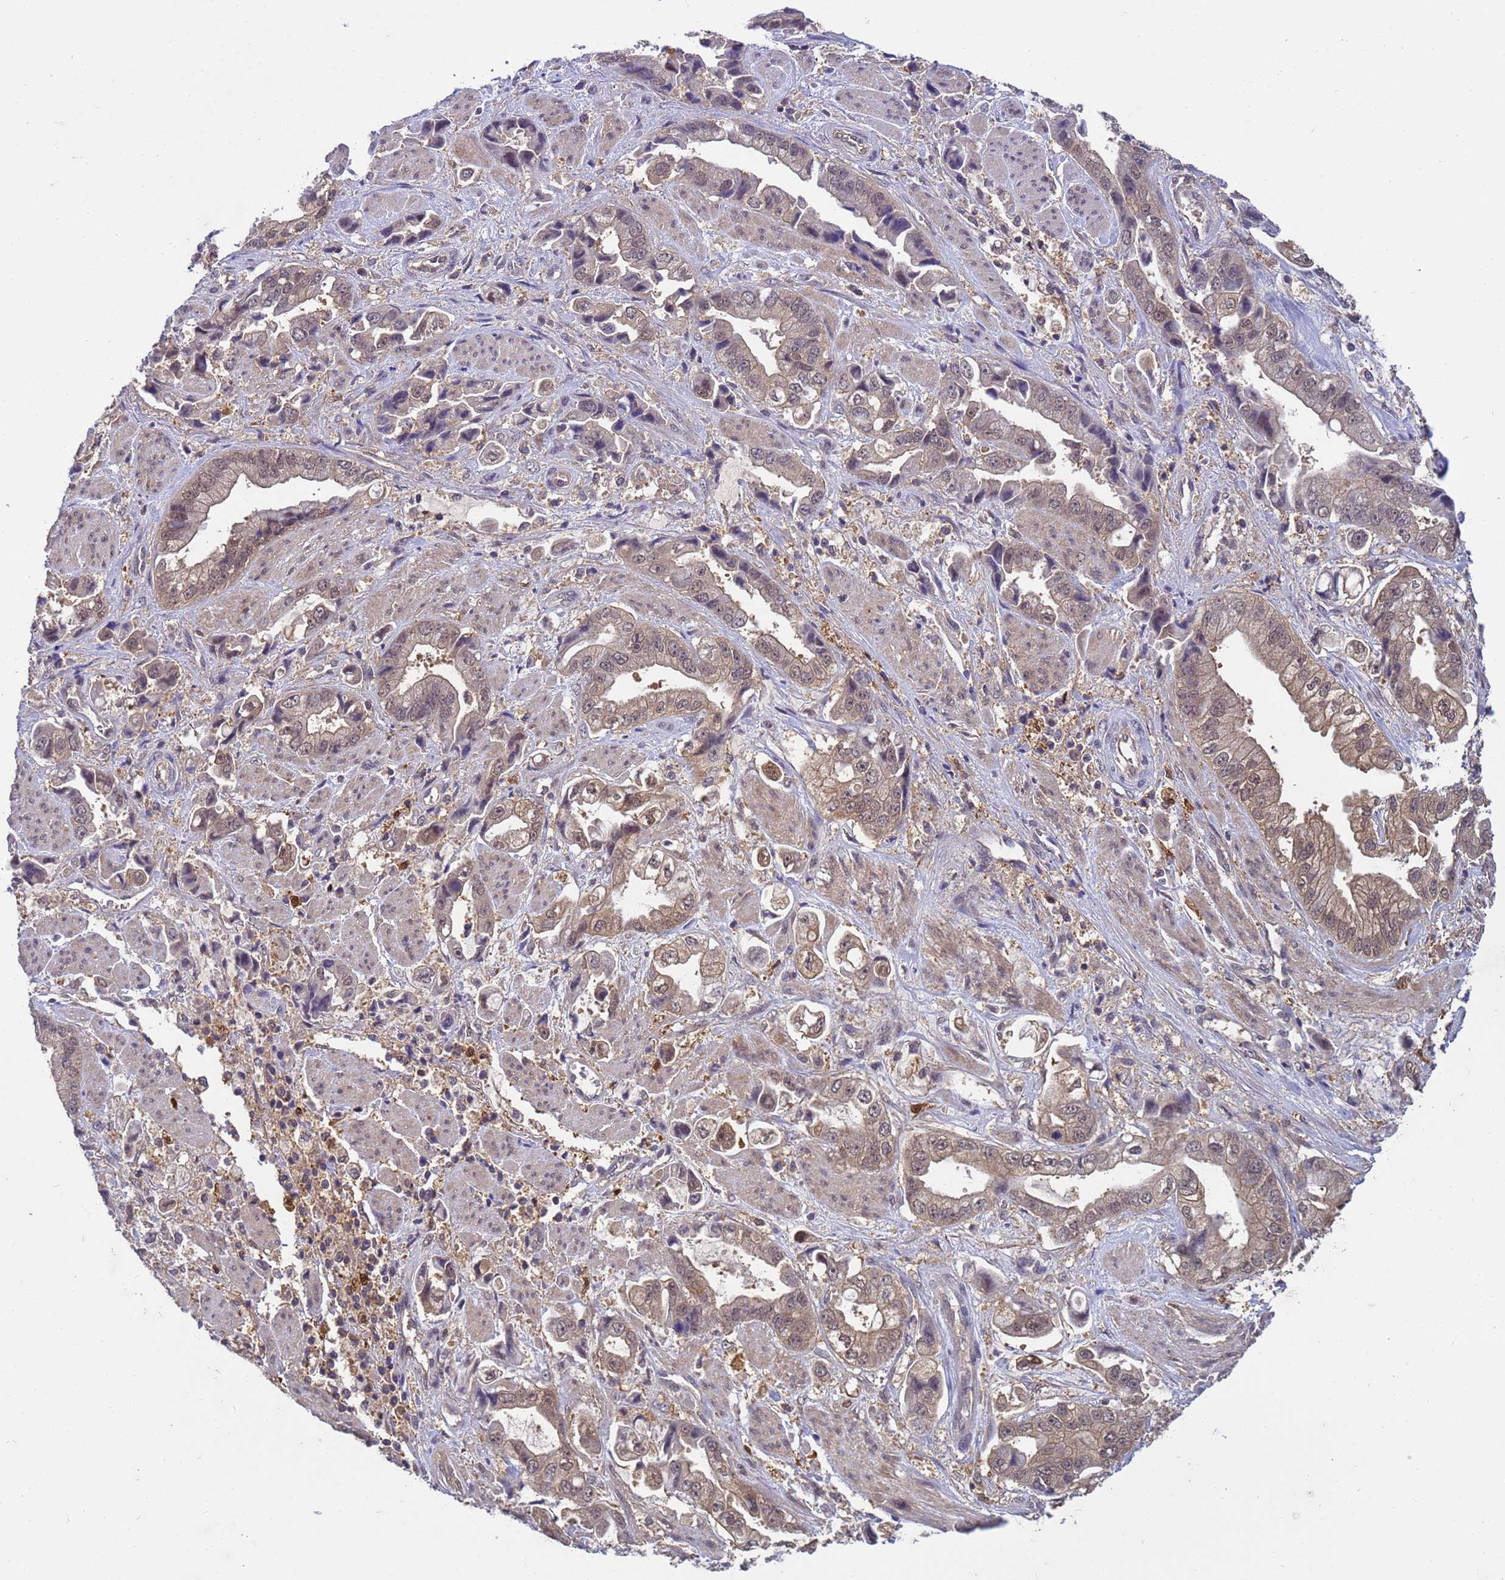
{"staining": {"intensity": "weak", "quantity": "25%-75%", "location": "cytoplasmic/membranous,nuclear"}, "tissue": "stomach cancer", "cell_type": "Tumor cells", "image_type": "cancer", "snomed": [{"axis": "morphology", "description": "Adenocarcinoma, NOS"}, {"axis": "topography", "description": "Stomach"}], "caption": "Stomach cancer (adenocarcinoma) stained with DAB immunohistochemistry (IHC) displays low levels of weak cytoplasmic/membranous and nuclear staining in about 25%-75% of tumor cells.", "gene": "NPEPPS", "patient": {"sex": "male", "age": 62}}